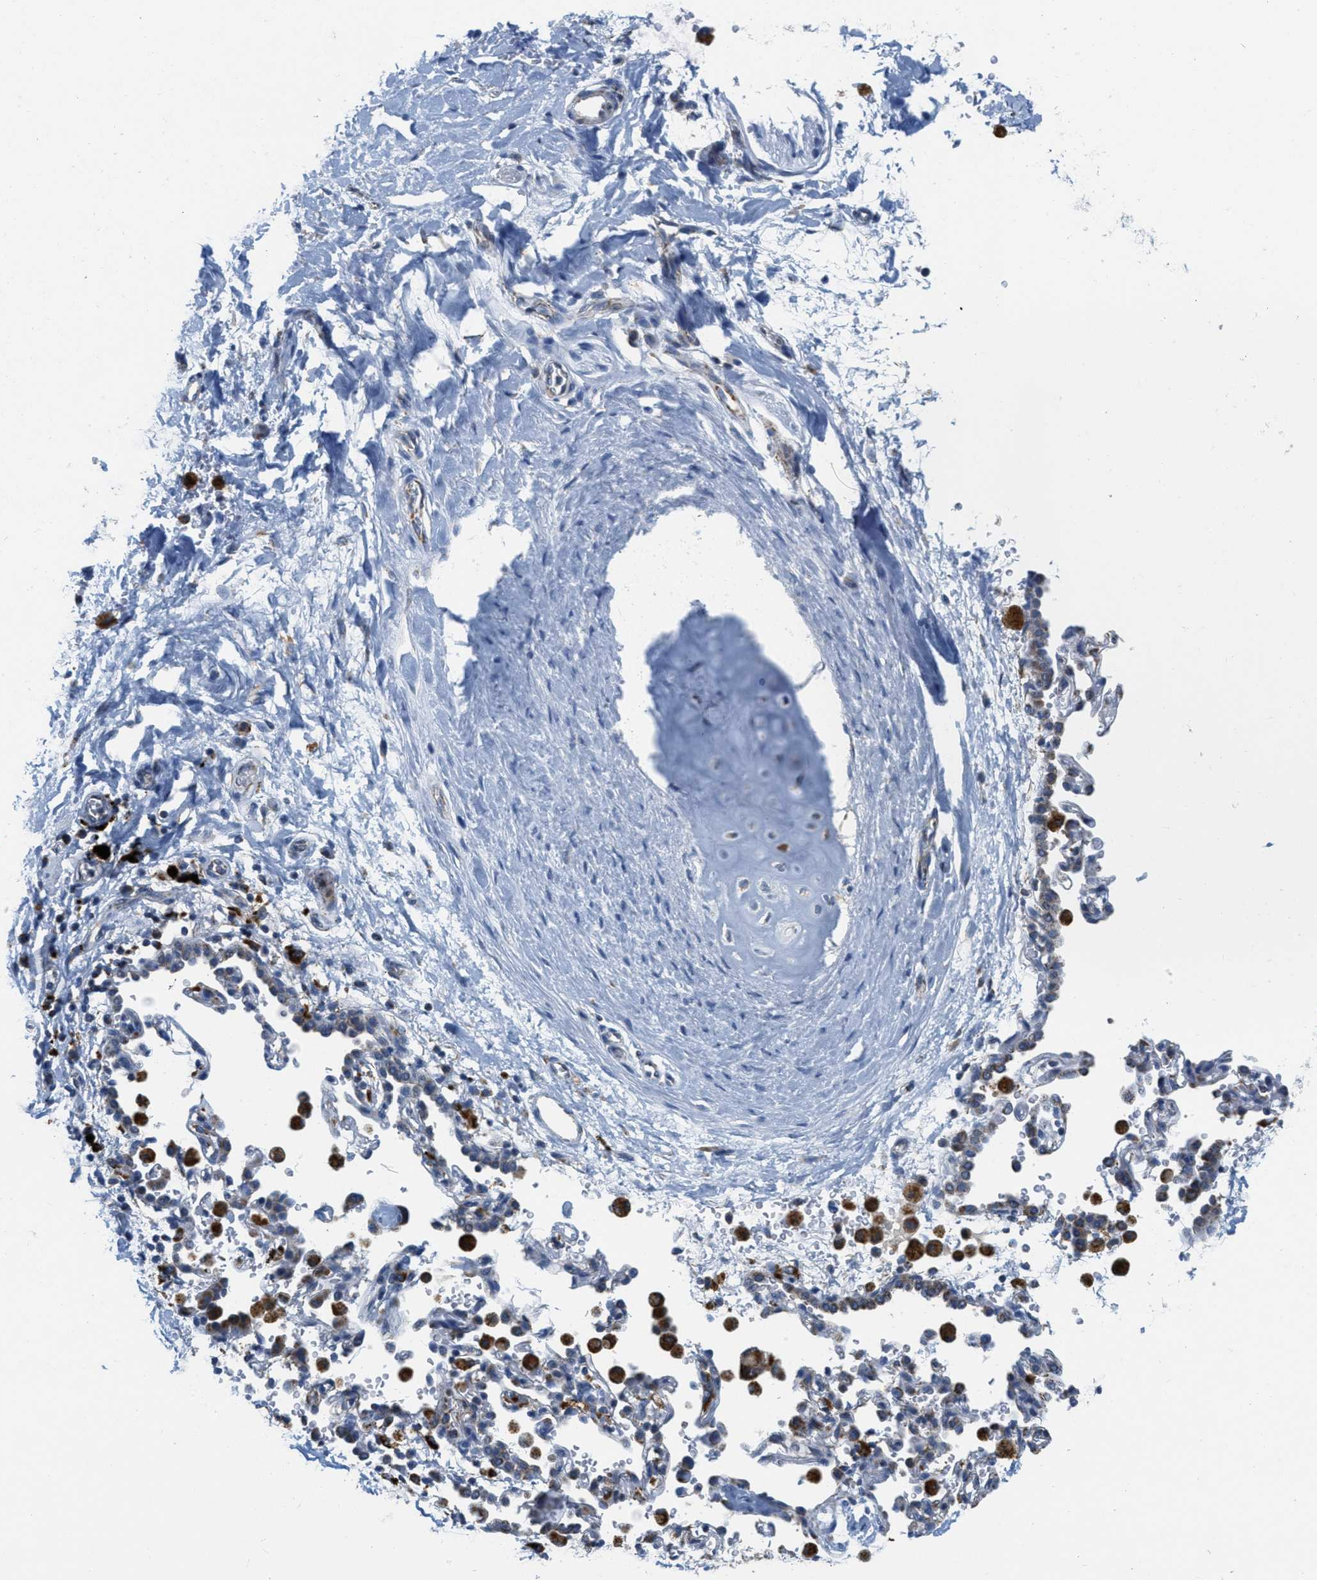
{"staining": {"intensity": "moderate", "quantity": "<25%", "location": "cytoplasmic/membranous"}, "tissue": "adipose tissue", "cell_type": "Adipocytes", "image_type": "normal", "snomed": [{"axis": "morphology", "description": "Normal tissue, NOS"}, {"axis": "topography", "description": "Cartilage tissue"}, {"axis": "topography", "description": "Bronchus"}], "caption": "Protein staining displays moderate cytoplasmic/membranous expression in about <25% of adipocytes in normal adipose tissue.", "gene": "KCNJ5", "patient": {"sex": "female", "age": 53}}